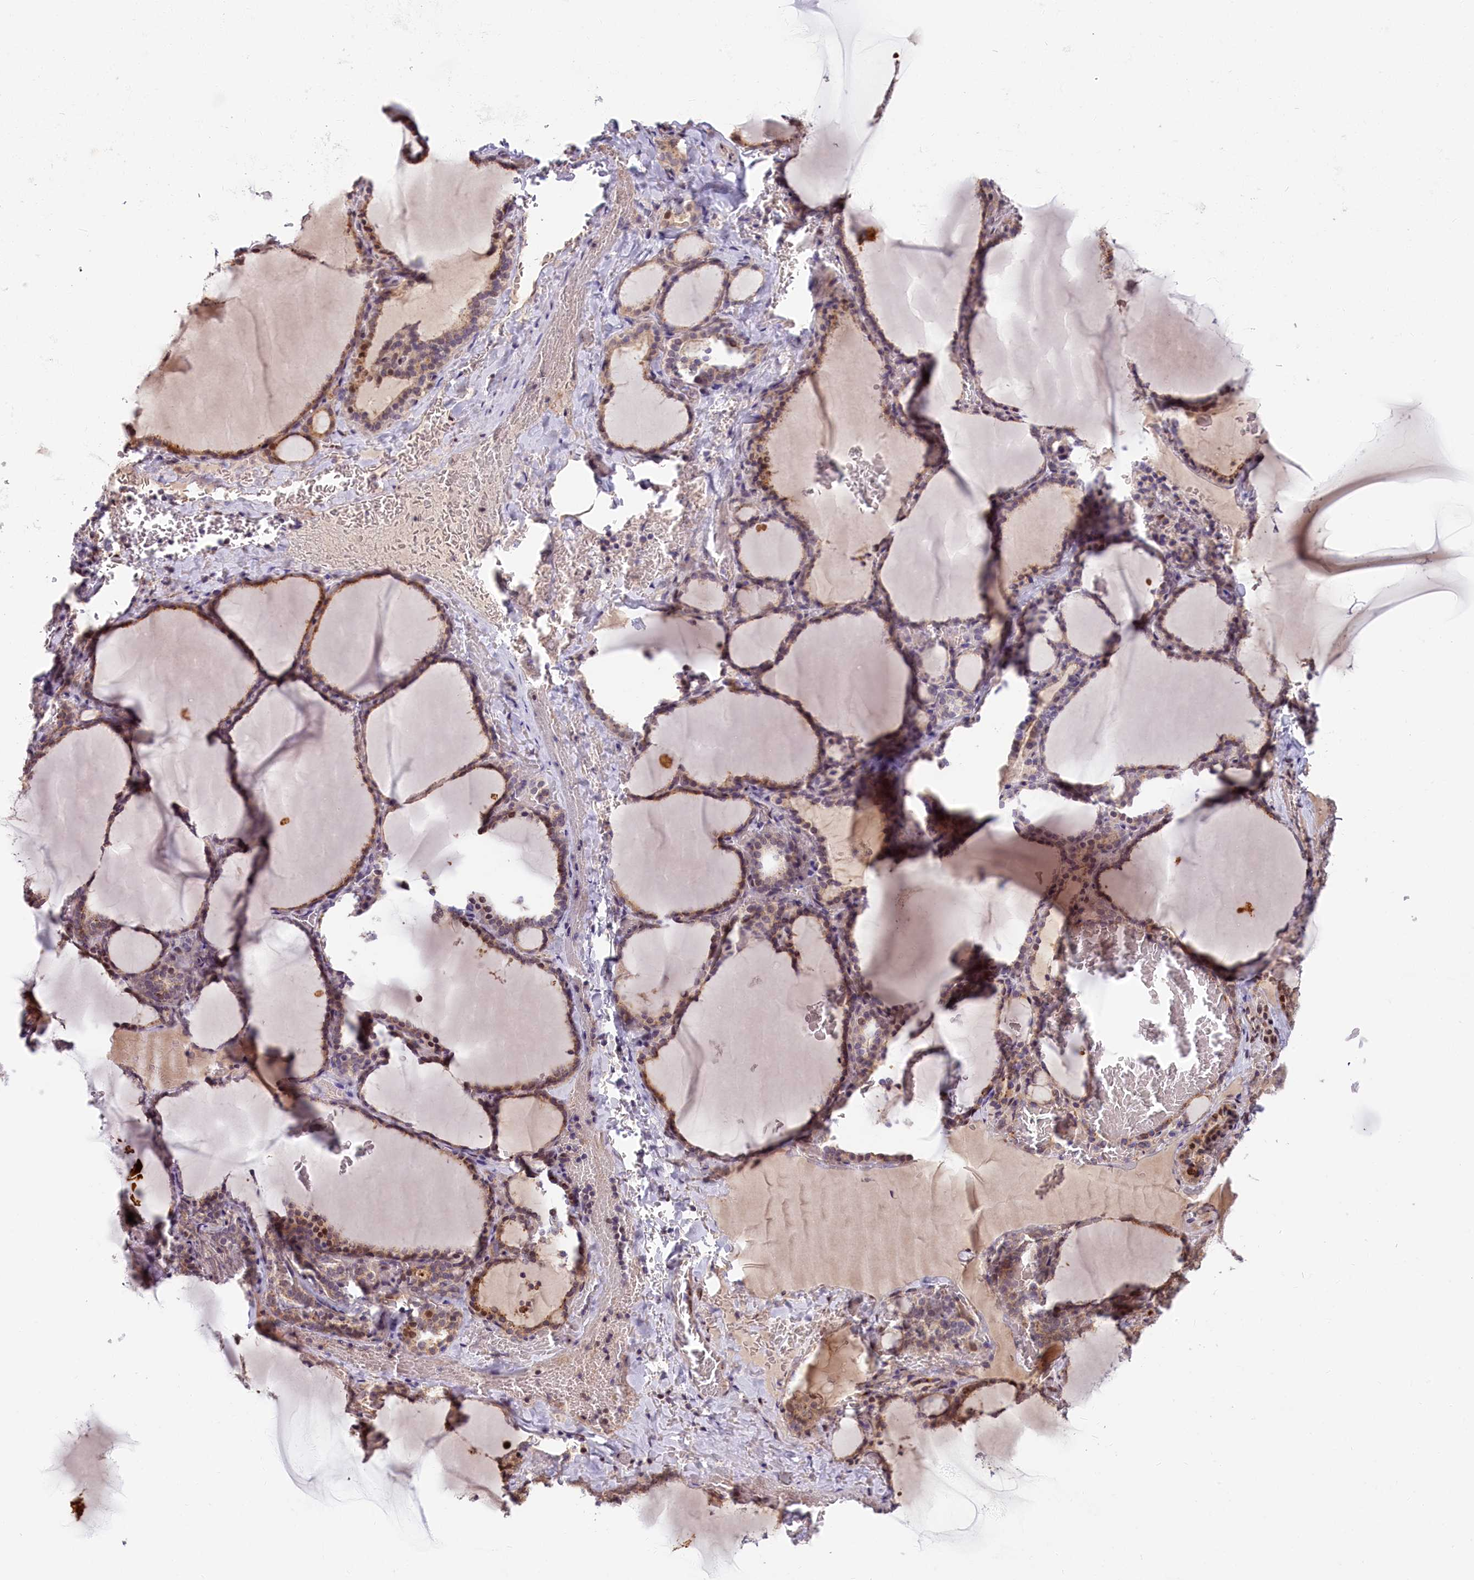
{"staining": {"intensity": "moderate", "quantity": "25%-75%", "location": "cytoplasmic/membranous,nuclear"}, "tissue": "thyroid gland", "cell_type": "Glandular cells", "image_type": "normal", "snomed": [{"axis": "morphology", "description": "Normal tissue, NOS"}, {"axis": "topography", "description": "Thyroid gland"}], "caption": "Immunohistochemistry (IHC) of unremarkable human thyroid gland reveals medium levels of moderate cytoplasmic/membranous,nuclear positivity in about 25%-75% of glandular cells.", "gene": "CHST12", "patient": {"sex": "female", "age": 39}}